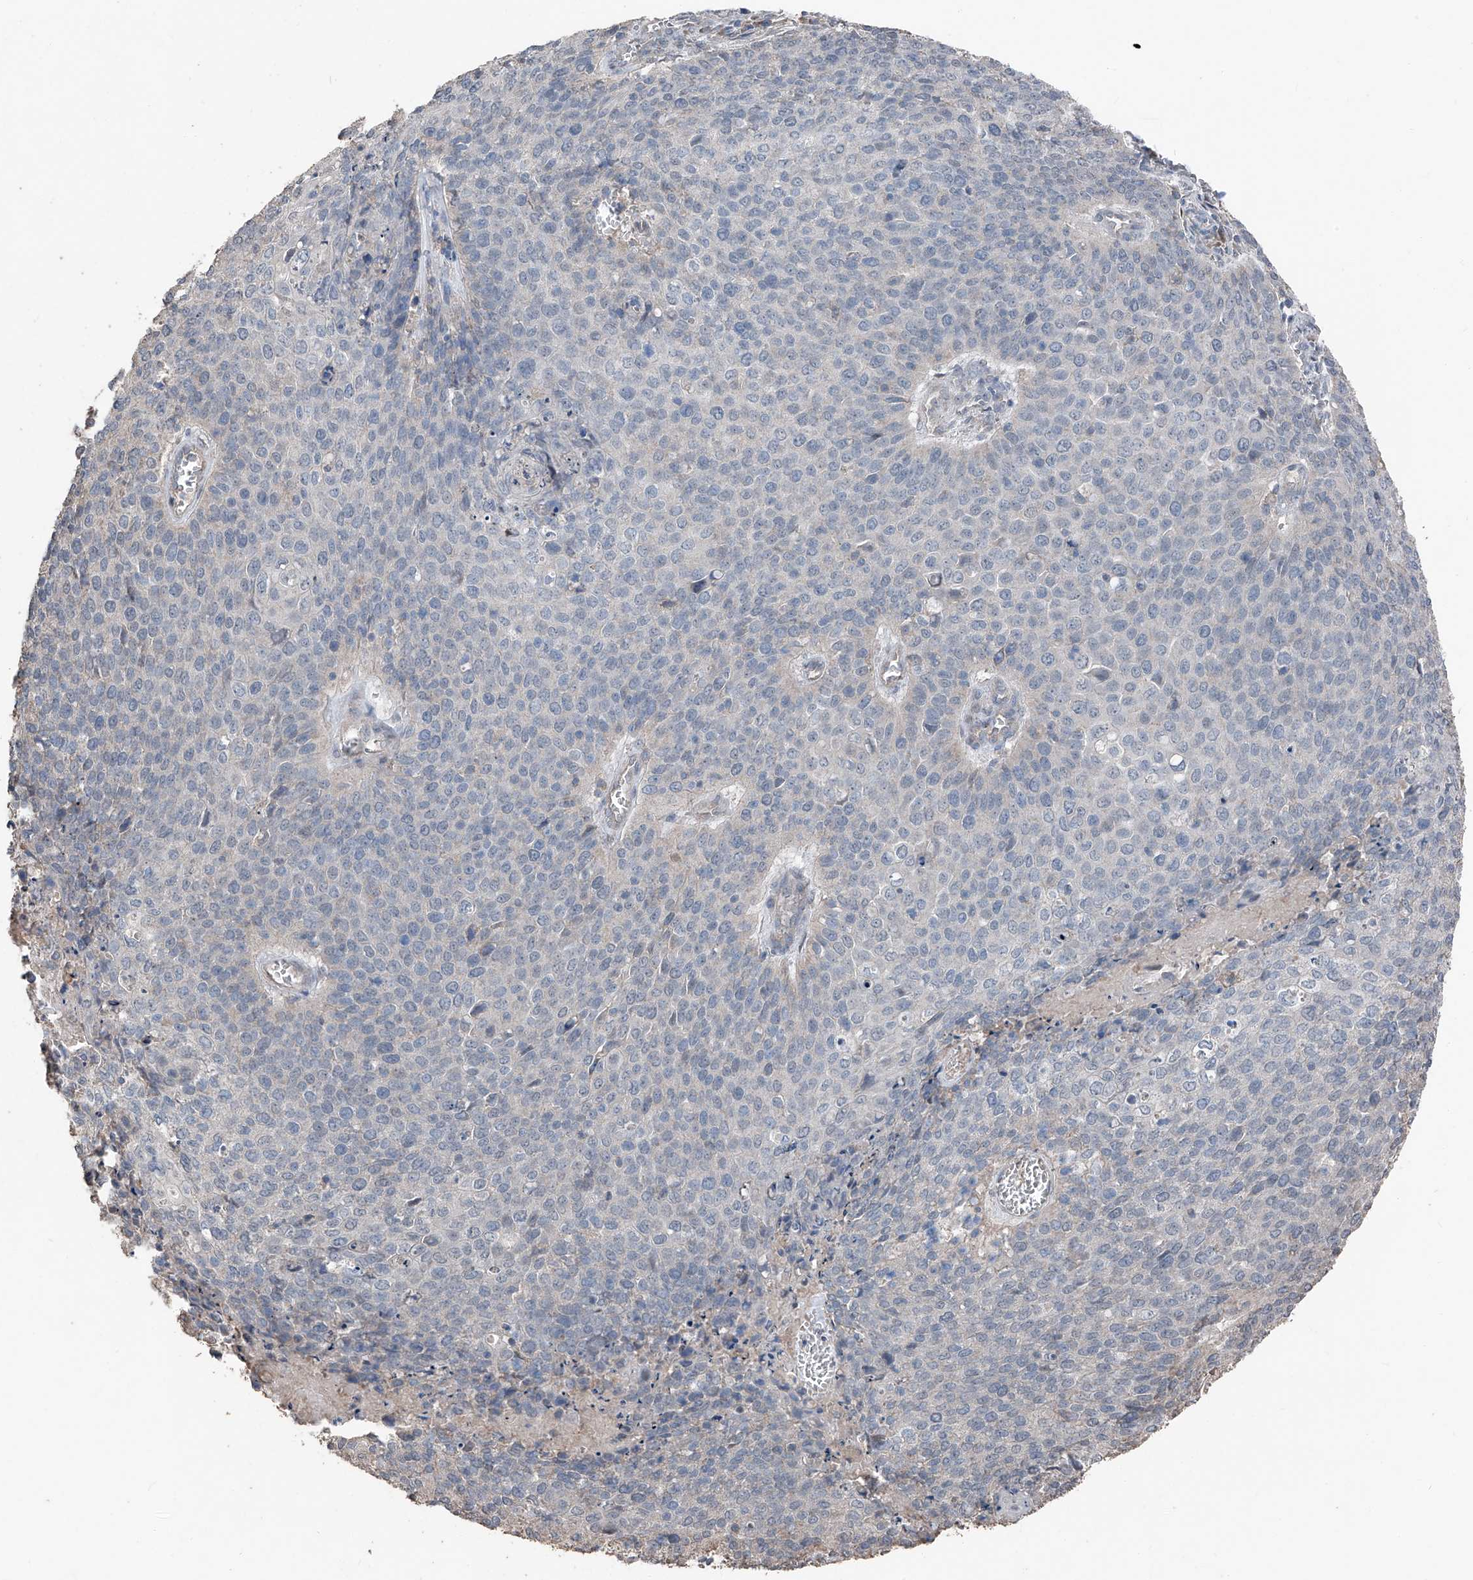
{"staining": {"intensity": "negative", "quantity": "none", "location": "none"}, "tissue": "cervical cancer", "cell_type": "Tumor cells", "image_type": "cancer", "snomed": [{"axis": "morphology", "description": "Squamous cell carcinoma, NOS"}, {"axis": "topography", "description": "Cervix"}], "caption": "A high-resolution photomicrograph shows IHC staining of cervical cancer, which exhibits no significant positivity in tumor cells.", "gene": "MAMLD1", "patient": {"sex": "female", "age": 39}}